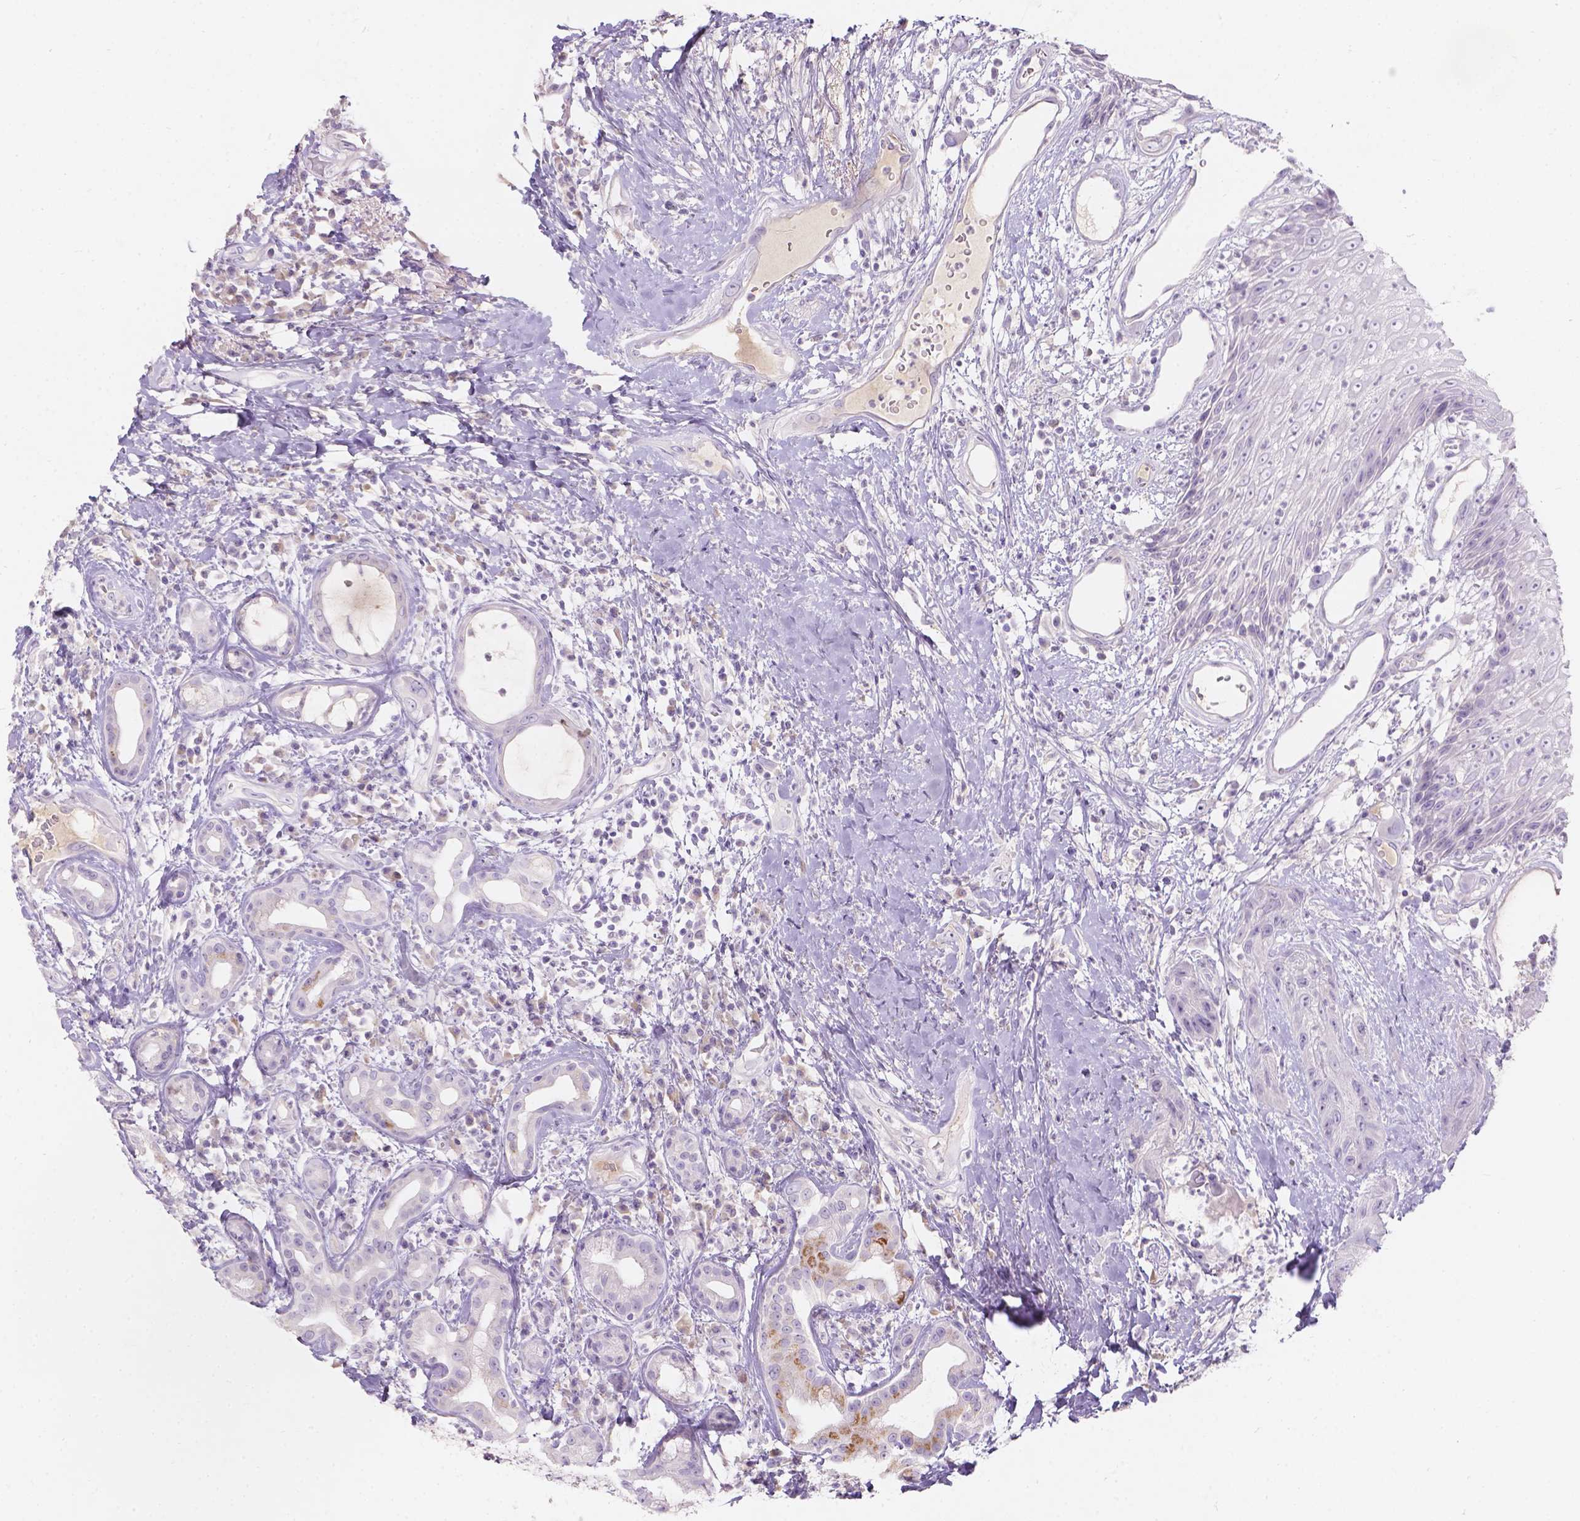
{"staining": {"intensity": "negative", "quantity": "none", "location": "none"}, "tissue": "head and neck cancer", "cell_type": "Tumor cells", "image_type": "cancer", "snomed": [{"axis": "morphology", "description": "Squamous cell carcinoma, NOS"}, {"axis": "topography", "description": "Head-Neck"}], "caption": "Tumor cells are negative for protein expression in human head and neck squamous cell carcinoma.", "gene": "GAL3ST2", "patient": {"sex": "male", "age": 57}}